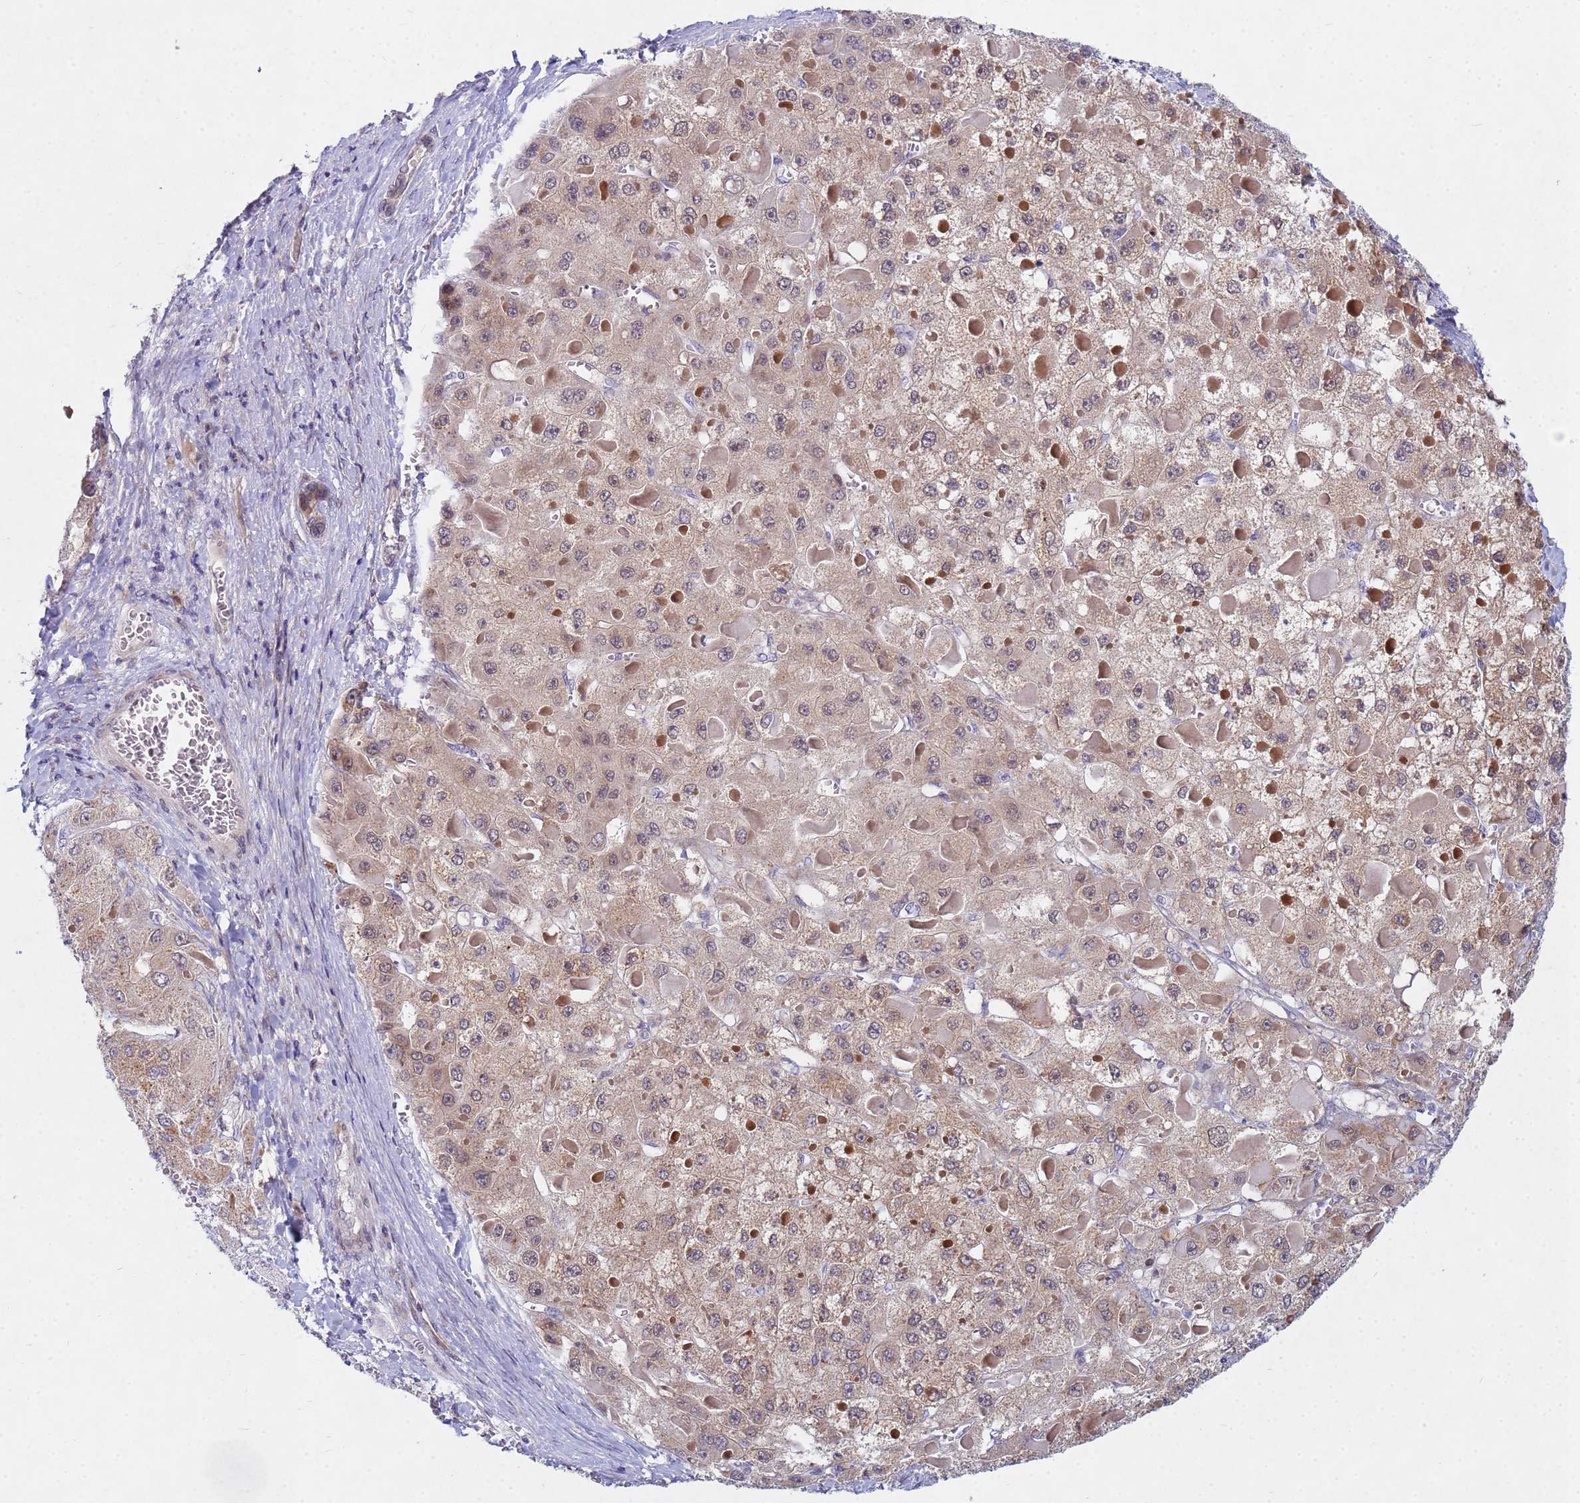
{"staining": {"intensity": "moderate", "quantity": ">75%", "location": "cytoplasmic/membranous"}, "tissue": "liver cancer", "cell_type": "Tumor cells", "image_type": "cancer", "snomed": [{"axis": "morphology", "description": "Carcinoma, Hepatocellular, NOS"}, {"axis": "topography", "description": "Liver"}], "caption": "Protein analysis of liver cancer (hepatocellular carcinoma) tissue exhibits moderate cytoplasmic/membranous staining in approximately >75% of tumor cells.", "gene": "TNPO2", "patient": {"sex": "female", "age": 73}}